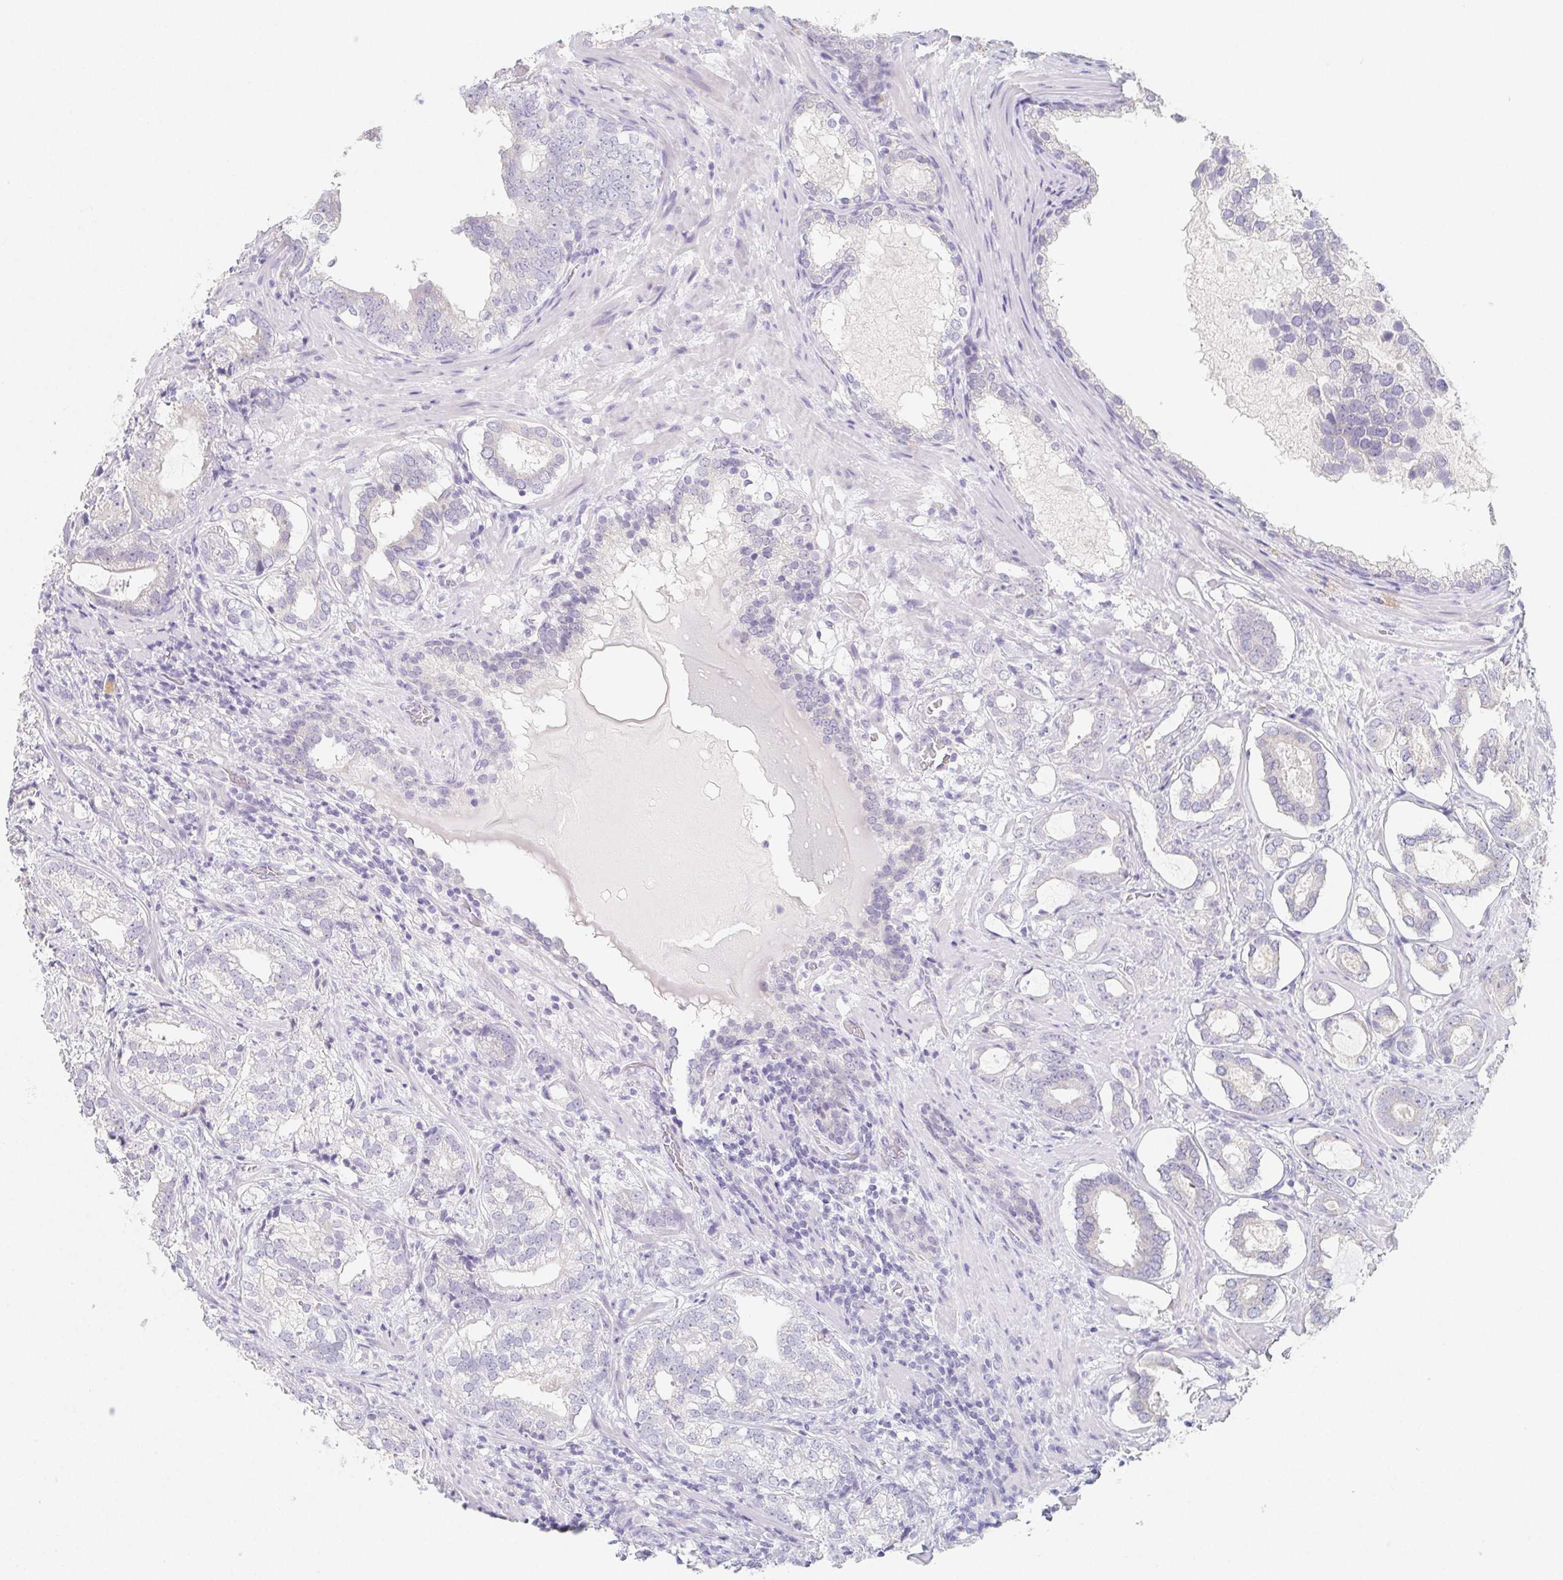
{"staining": {"intensity": "negative", "quantity": "none", "location": "none"}, "tissue": "prostate cancer", "cell_type": "Tumor cells", "image_type": "cancer", "snomed": [{"axis": "morphology", "description": "Adenocarcinoma, High grade"}, {"axis": "topography", "description": "Prostate"}], "caption": "High power microscopy photomicrograph of an immunohistochemistry (IHC) photomicrograph of prostate cancer, revealing no significant expression in tumor cells.", "gene": "GLIPR1L1", "patient": {"sex": "male", "age": 75}}